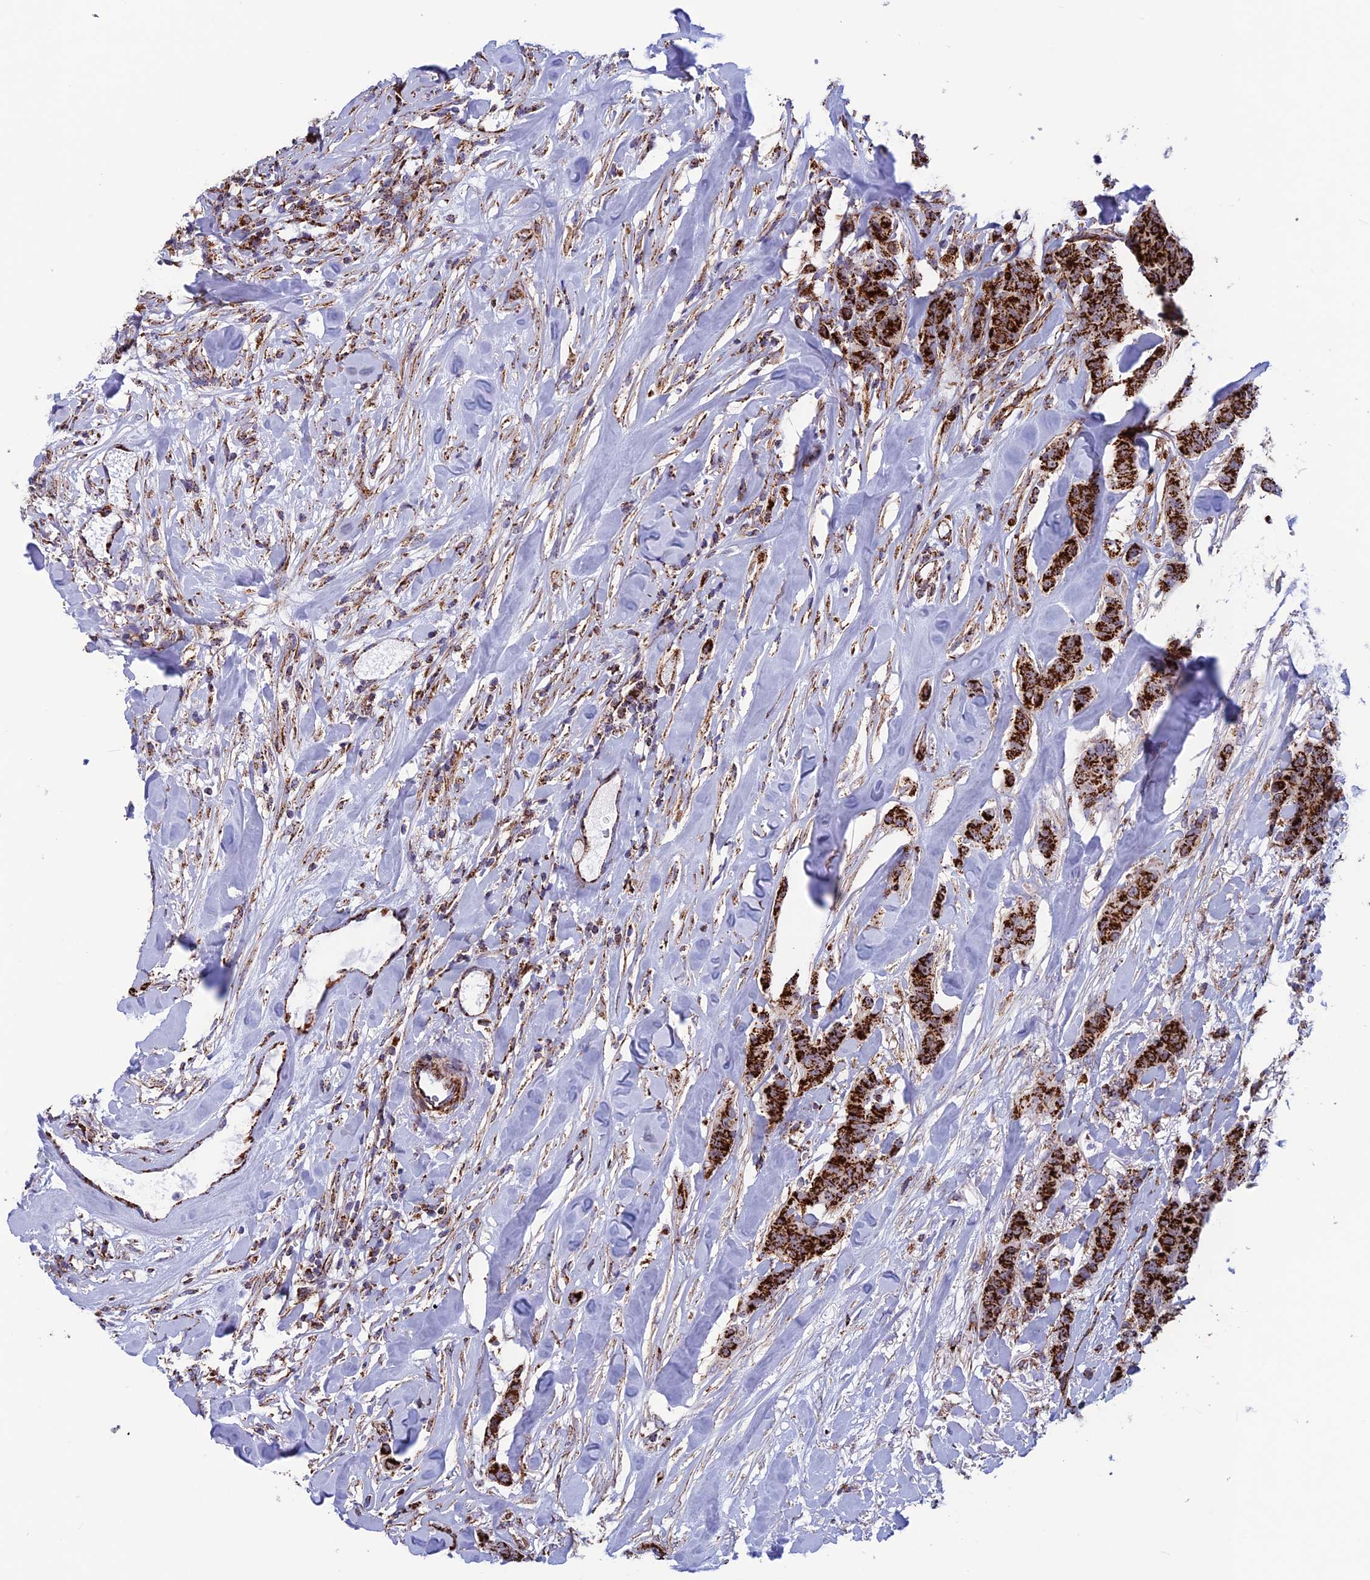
{"staining": {"intensity": "strong", "quantity": ">75%", "location": "cytoplasmic/membranous"}, "tissue": "breast cancer", "cell_type": "Tumor cells", "image_type": "cancer", "snomed": [{"axis": "morphology", "description": "Duct carcinoma"}, {"axis": "topography", "description": "Breast"}], "caption": "Human breast infiltrating ductal carcinoma stained with a protein marker displays strong staining in tumor cells.", "gene": "MRPS18B", "patient": {"sex": "female", "age": 40}}